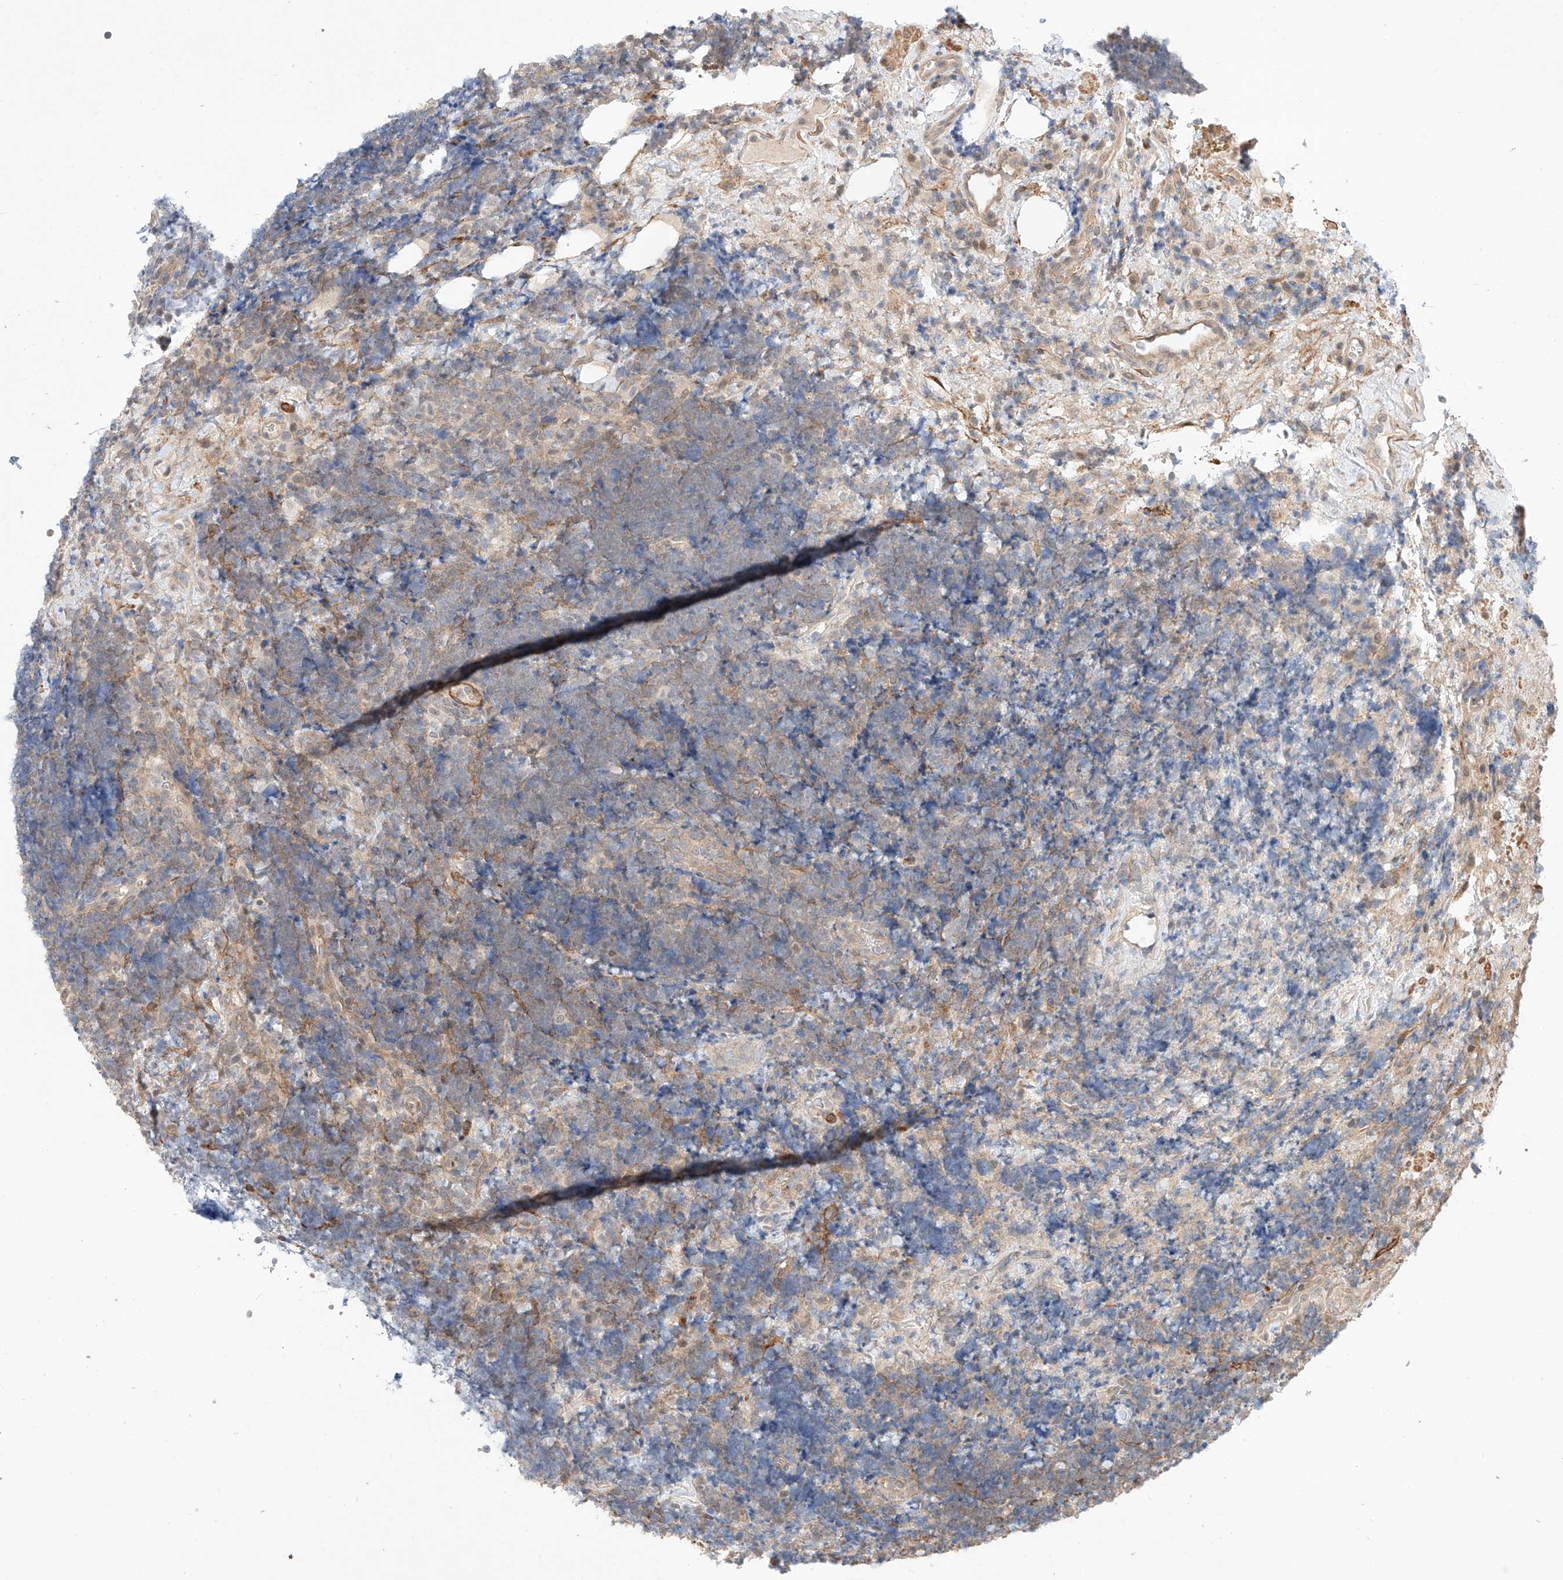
{"staining": {"intensity": "negative", "quantity": "none", "location": "none"}, "tissue": "lymphoma", "cell_type": "Tumor cells", "image_type": "cancer", "snomed": [{"axis": "morphology", "description": "Malignant lymphoma, non-Hodgkin's type, High grade"}, {"axis": "topography", "description": "Lymph node"}], "caption": "IHC of lymphoma reveals no staining in tumor cells.", "gene": "TSR2", "patient": {"sex": "male", "age": 13}}